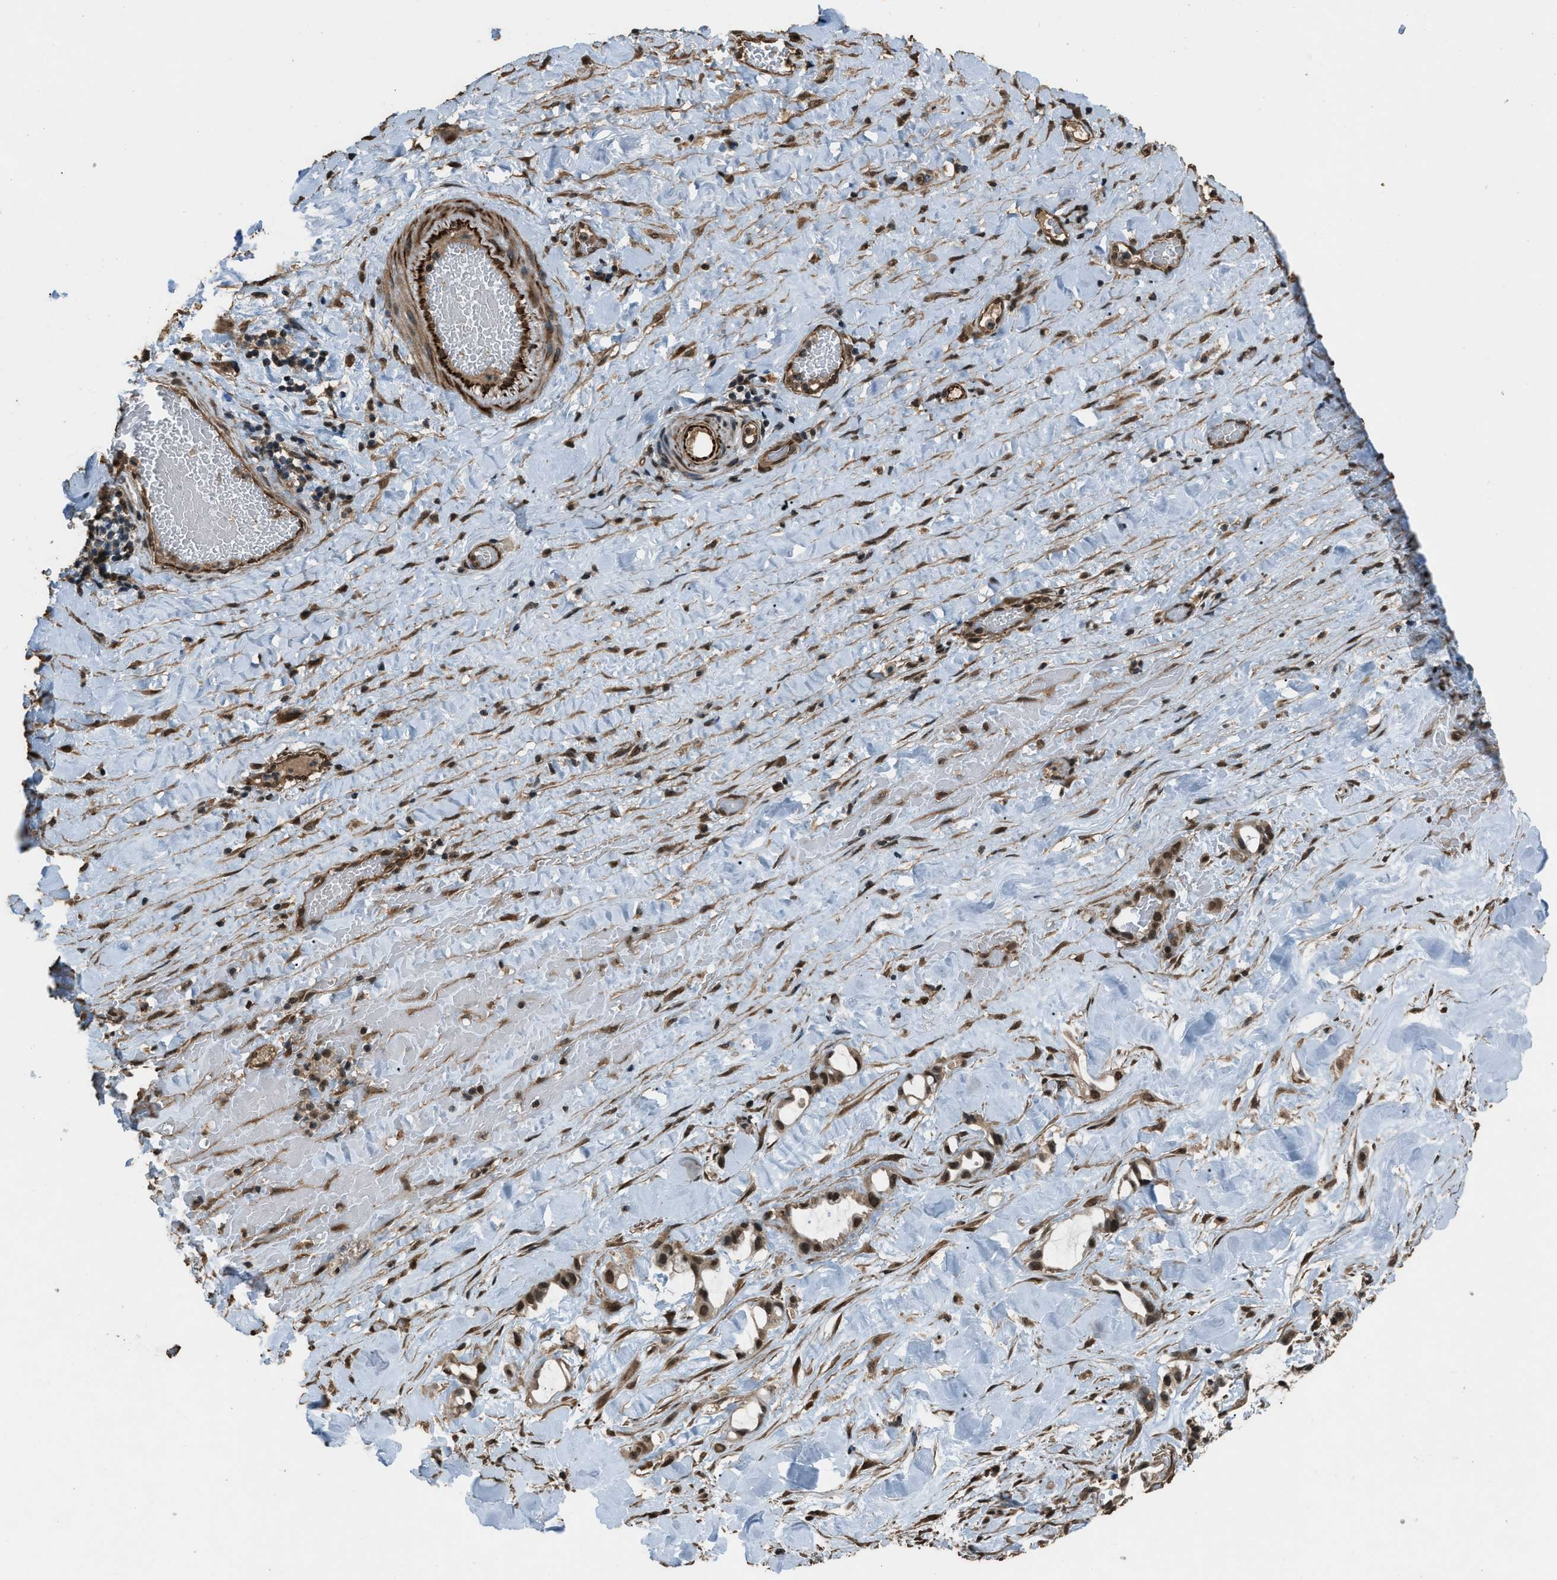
{"staining": {"intensity": "strong", "quantity": ">75%", "location": "nuclear"}, "tissue": "liver cancer", "cell_type": "Tumor cells", "image_type": "cancer", "snomed": [{"axis": "morphology", "description": "Cholangiocarcinoma"}, {"axis": "topography", "description": "Liver"}], "caption": "Human cholangiocarcinoma (liver) stained with a brown dye reveals strong nuclear positive expression in approximately >75% of tumor cells.", "gene": "SERTAD2", "patient": {"sex": "female", "age": 65}}